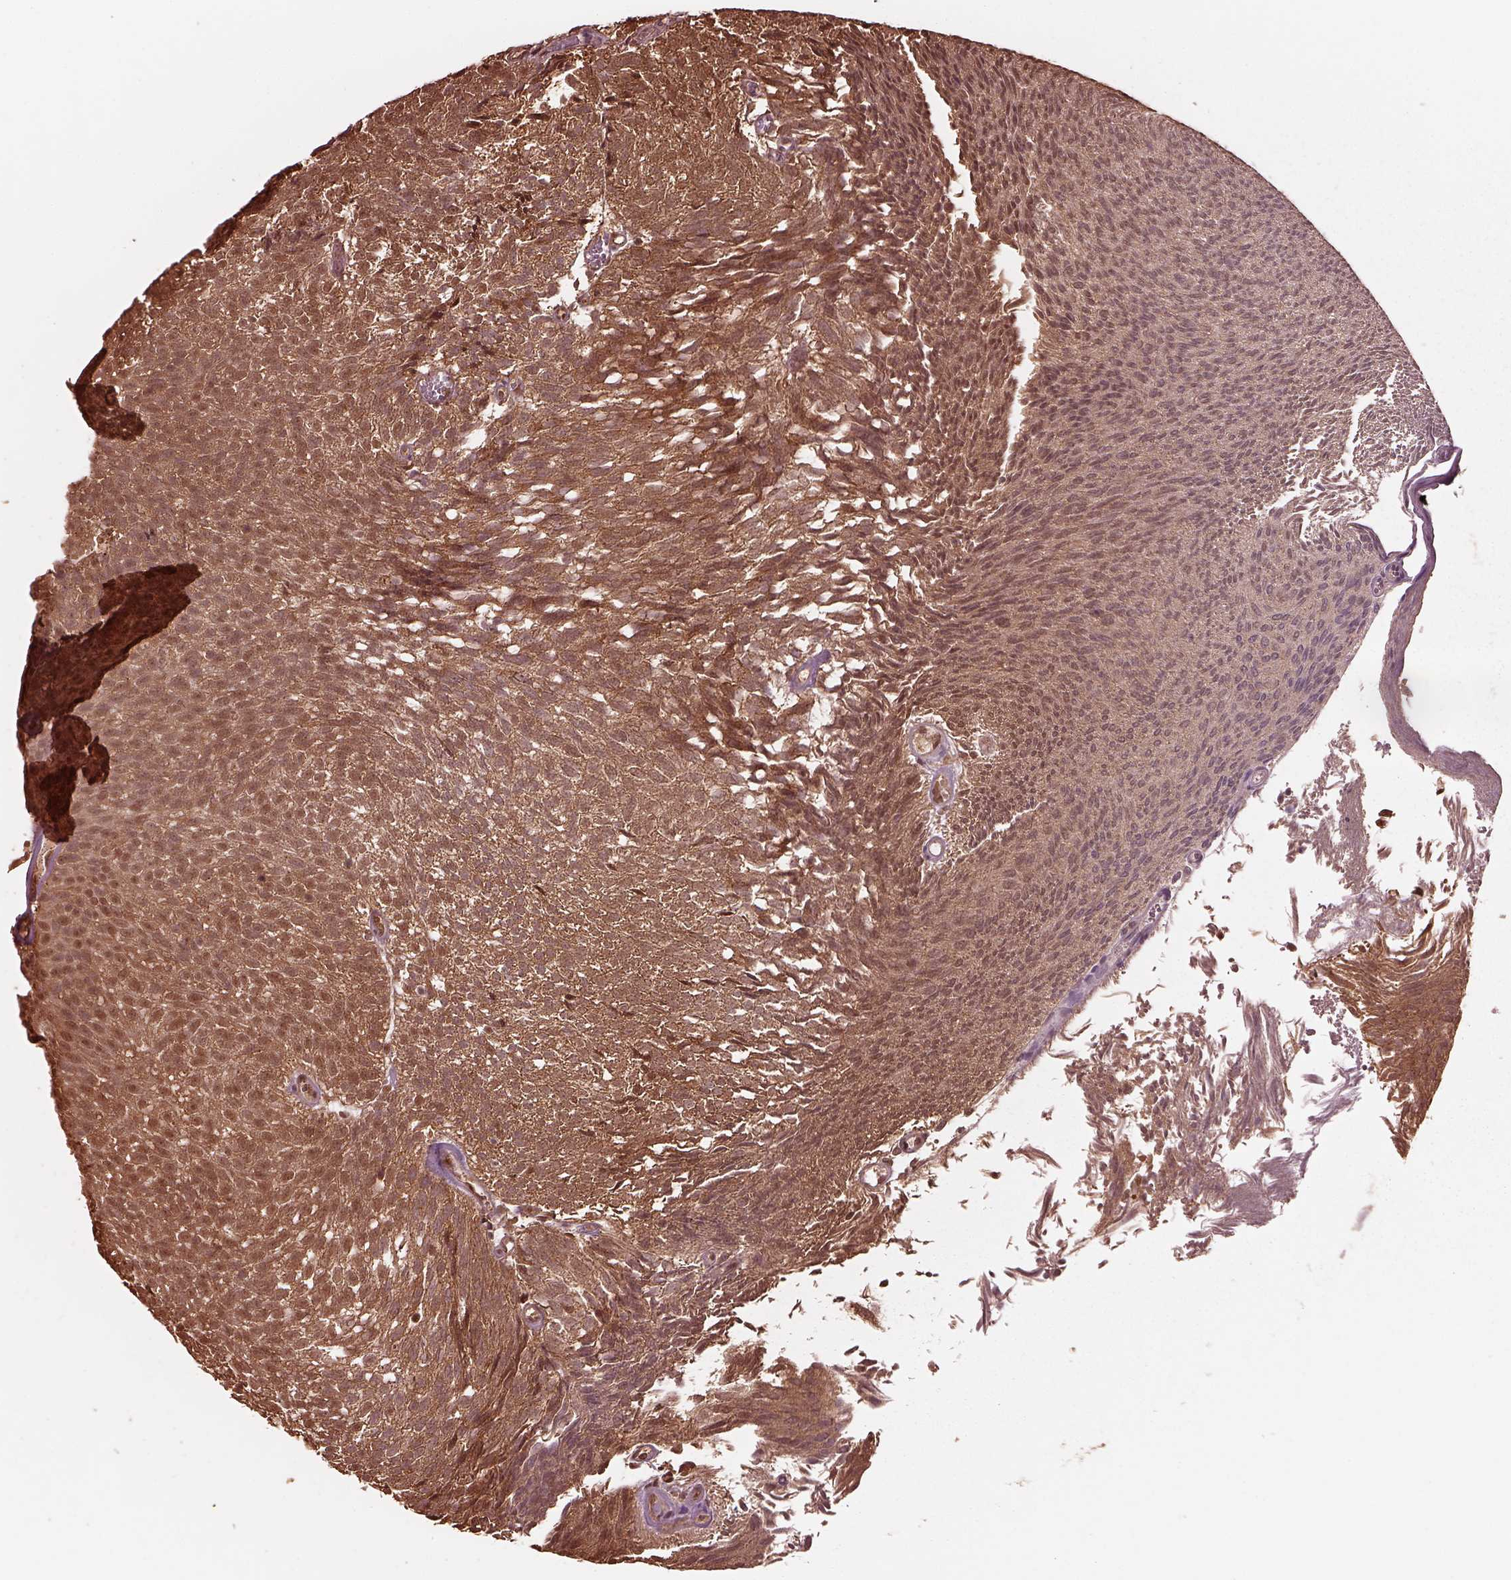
{"staining": {"intensity": "moderate", "quantity": "25%-75%", "location": "cytoplasmic/membranous,nuclear"}, "tissue": "urothelial cancer", "cell_type": "Tumor cells", "image_type": "cancer", "snomed": [{"axis": "morphology", "description": "Urothelial carcinoma, Low grade"}, {"axis": "topography", "description": "Urinary bladder"}], "caption": "High-magnification brightfield microscopy of urothelial cancer stained with DAB (3,3'-diaminobenzidine) (brown) and counterstained with hematoxylin (blue). tumor cells exhibit moderate cytoplasmic/membranous and nuclear positivity is present in about25%-75% of cells.", "gene": "PSMC5", "patient": {"sex": "male", "age": 77}}